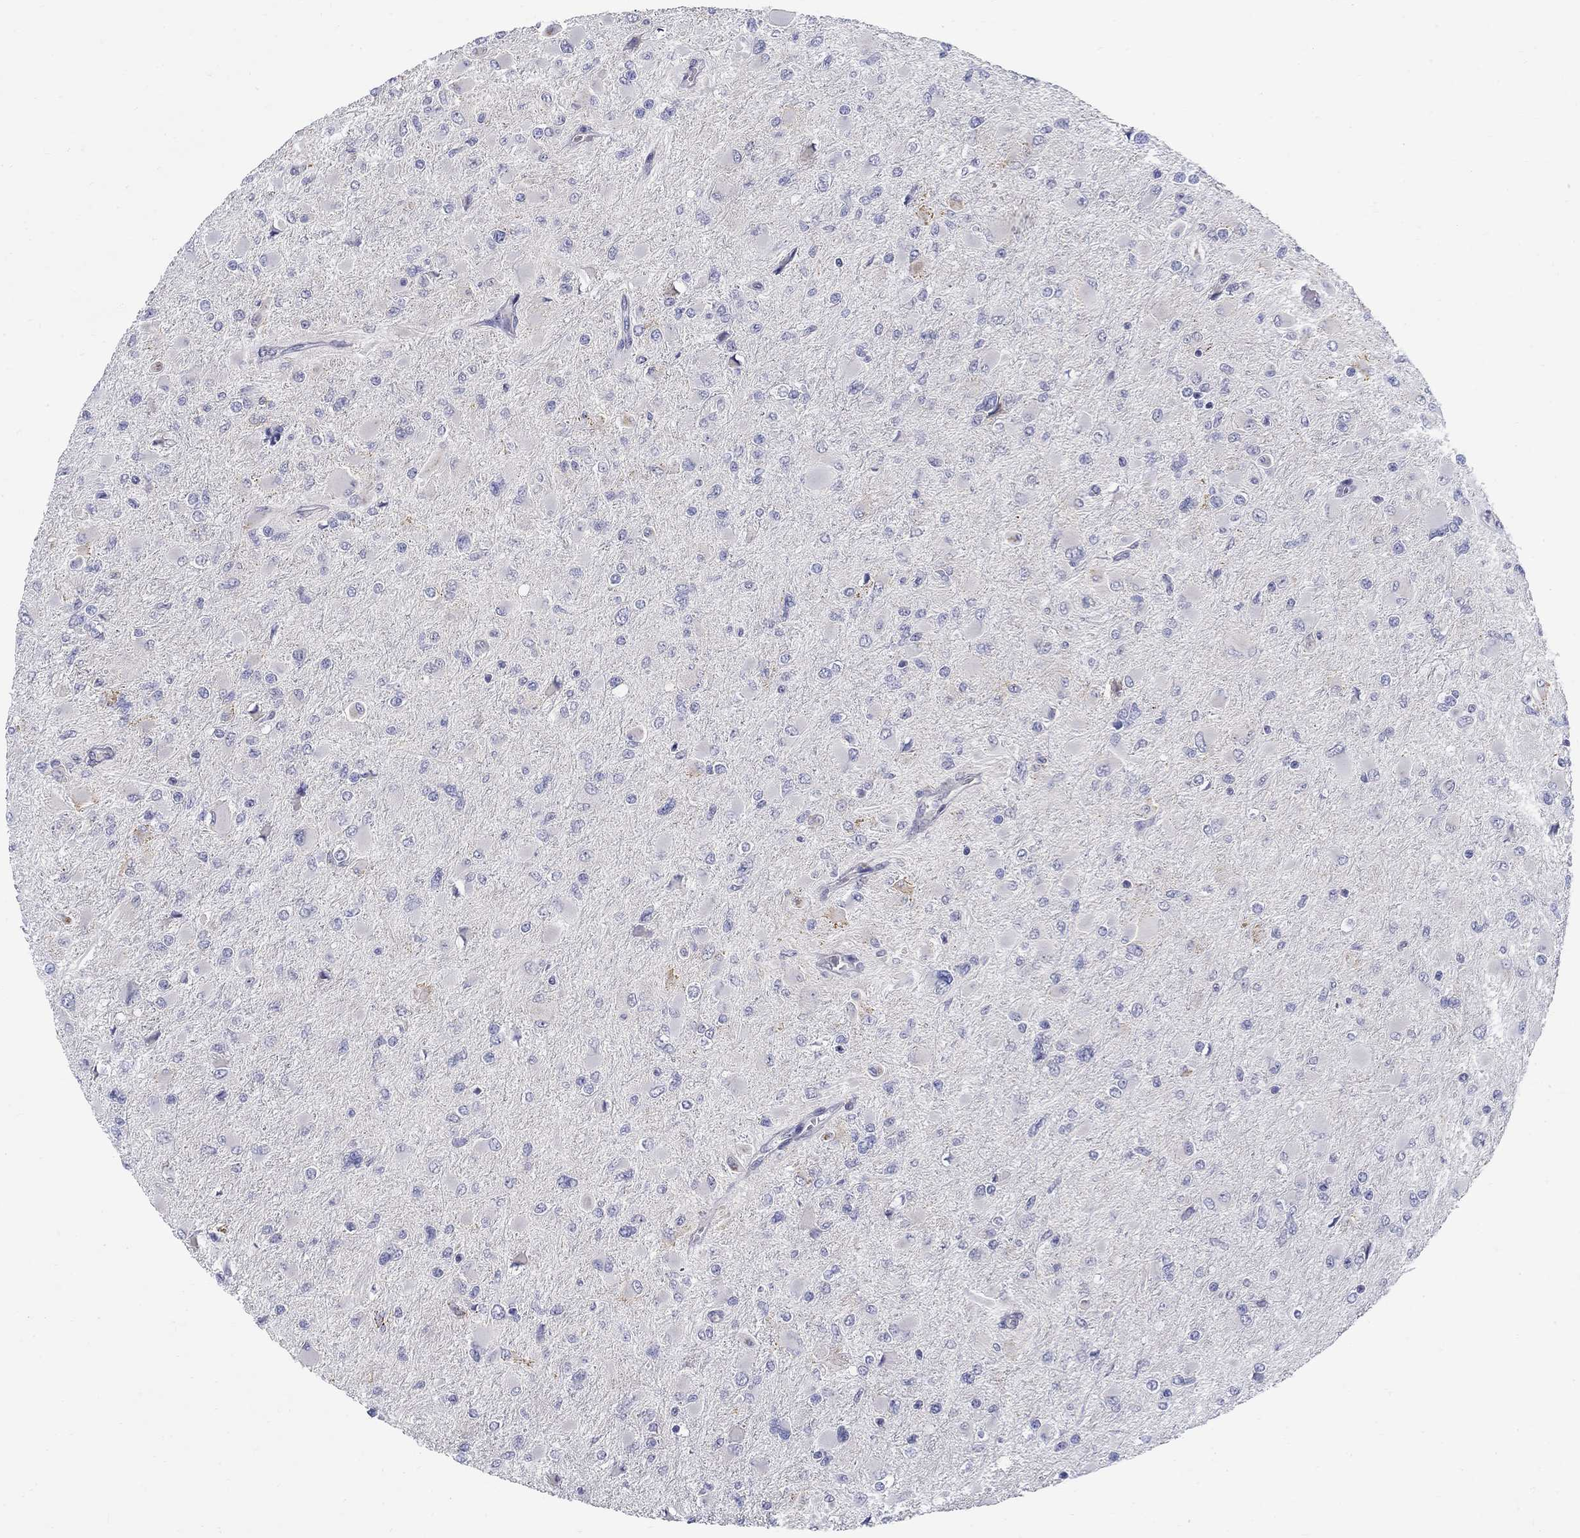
{"staining": {"intensity": "negative", "quantity": "none", "location": "none"}, "tissue": "glioma", "cell_type": "Tumor cells", "image_type": "cancer", "snomed": [{"axis": "morphology", "description": "Glioma, malignant, High grade"}, {"axis": "topography", "description": "Cerebral cortex"}], "caption": "Immunohistochemistry histopathology image of malignant glioma (high-grade) stained for a protein (brown), which exhibits no expression in tumor cells.", "gene": "ABCA4", "patient": {"sex": "female", "age": 36}}